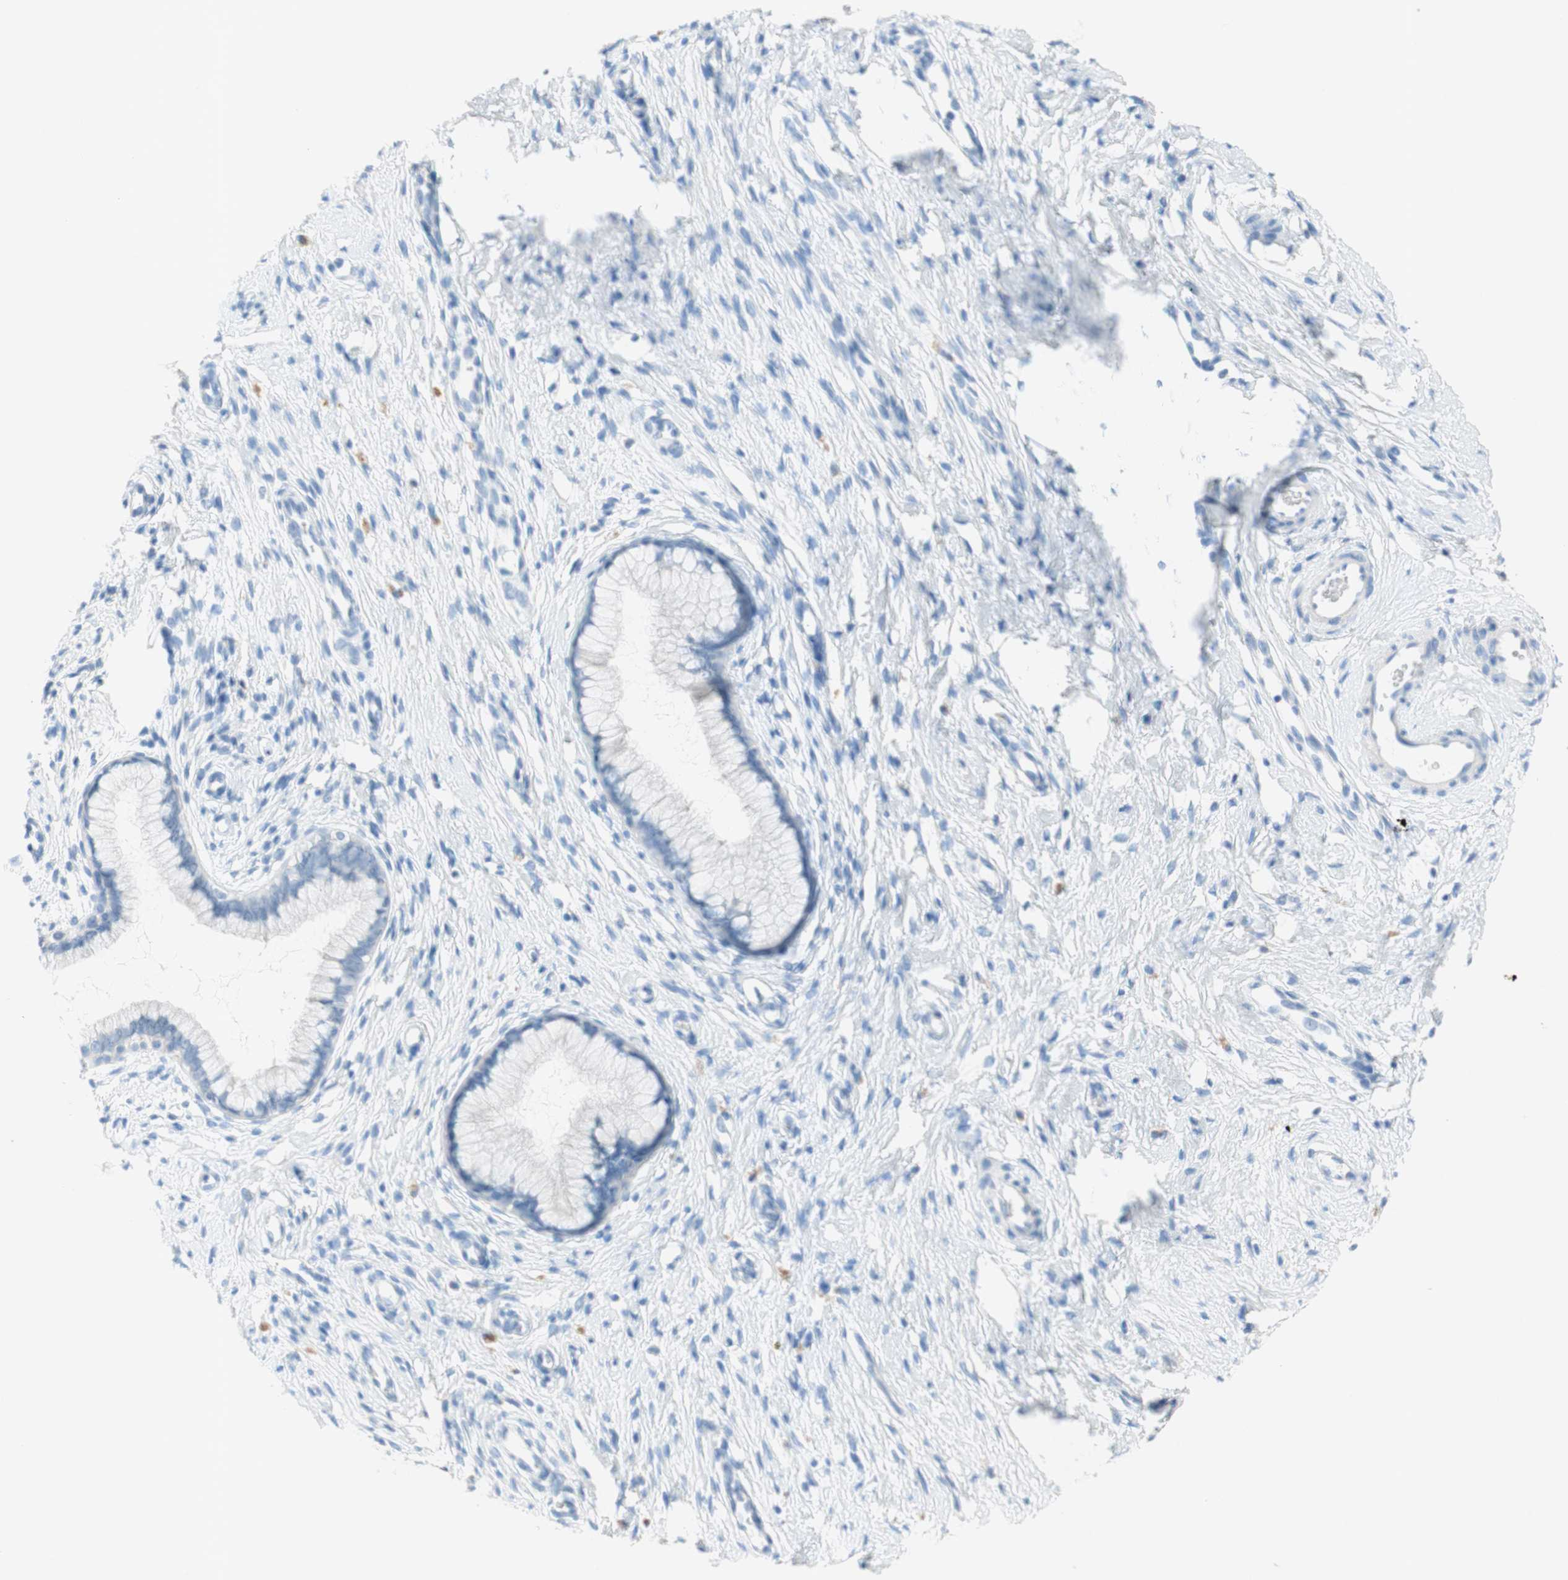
{"staining": {"intensity": "negative", "quantity": "none", "location": "none"}, "tissue": "cervix", "cell_type": "Glandular cells", "image_type": "normal", "snomed": [{"axis": "morphology", "description": "Normal tissue, NOS"}, {"axis": "topography", "description": "Cervix"}], "caption": "Glandular cells are negative for protein expression in benign human cervix. (DAB immunohistochemistry (IHC) visualized using brightfield microscopy, high magnification).", "gene": "POLR2J3", "patient": {"sex": "female", "age": 65}}